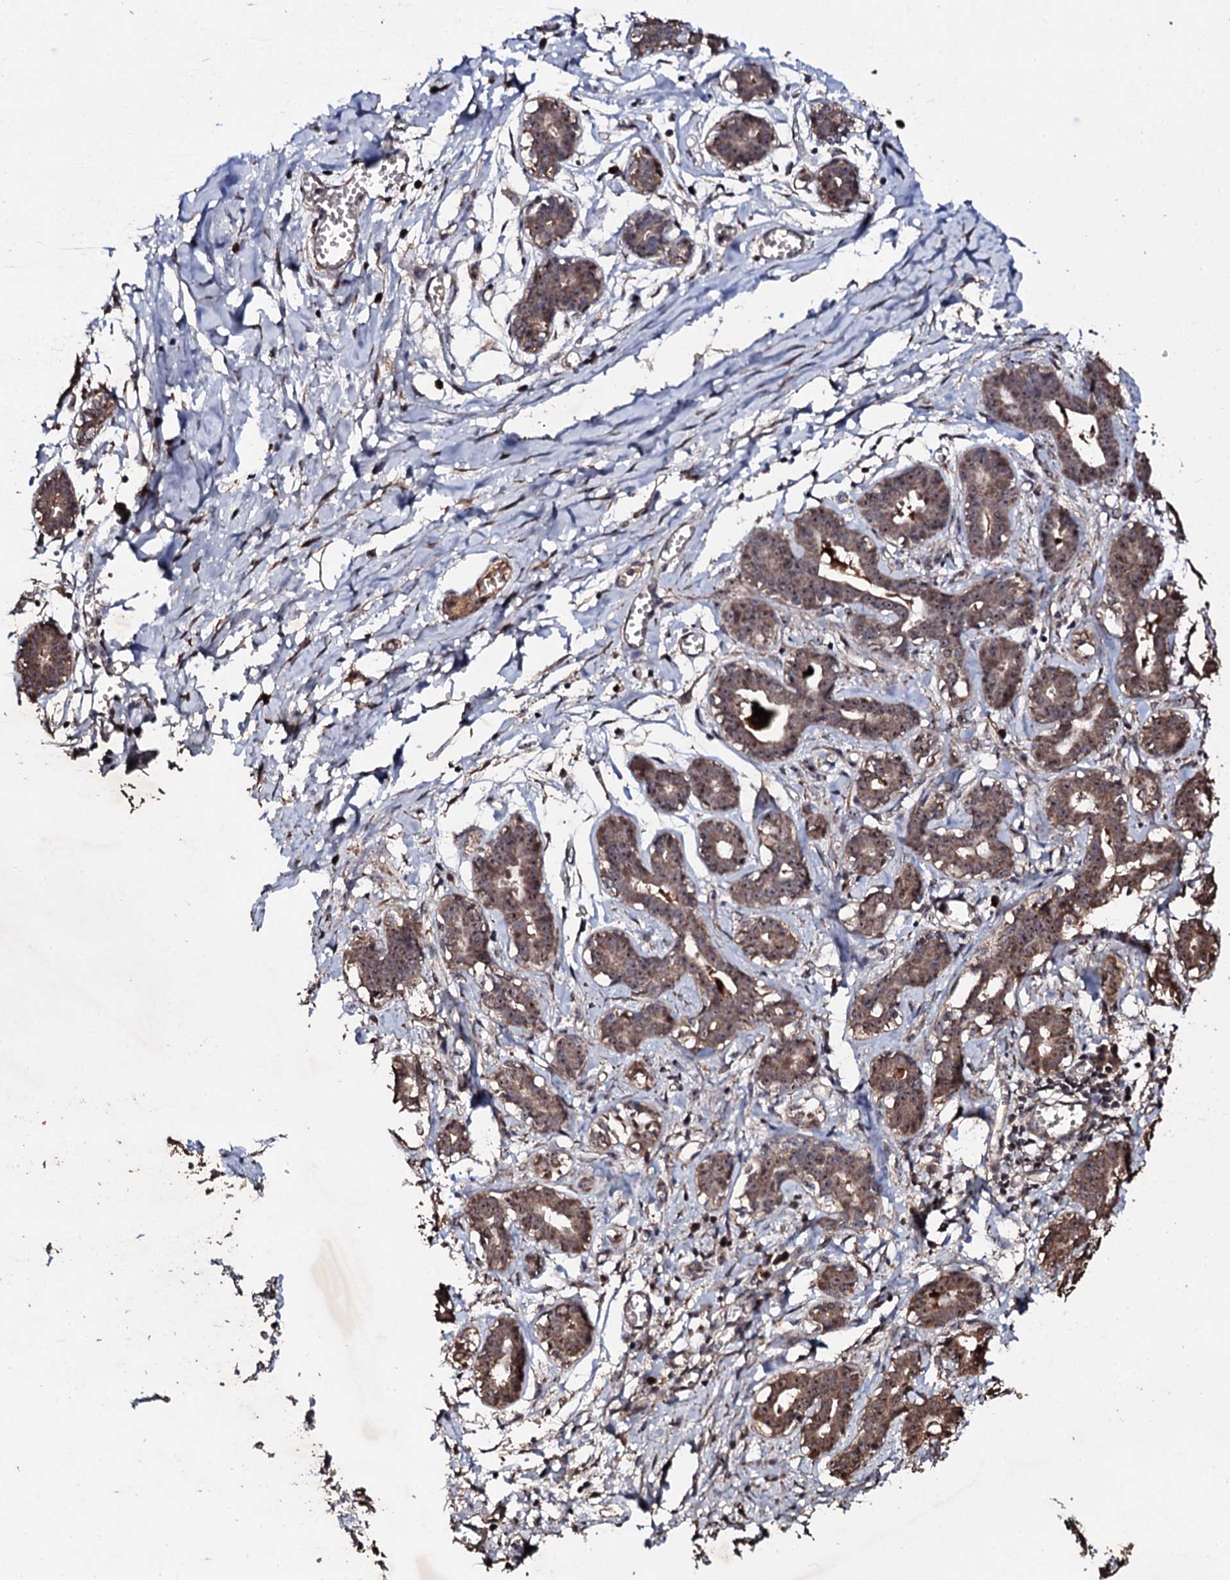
{"staining": {"intensity": "weak", "quantity": ">75%", "location": "cytoplasmic/membranous"}, "tissue": "breast", "cell_type": "Adipocytes", "image_type": "normal", "snomed": [{"axis": "morphology", "description": "Normal tissue, NOS"}, {"axis": "topography", "description": "Breast"}], "caption": "The image displays a brown stain indicating the presence of a protein in the cytoplasmic/membranous of adipocytes in breast. The staining is performed using DAB (3,3'-diaminobenzidine) brown chromogen to label protein expression. The nuclei are counter-stained blue using hematoxylin.", "gene": "FAM111A", "patient": {"sex": "female", "age": 27}}